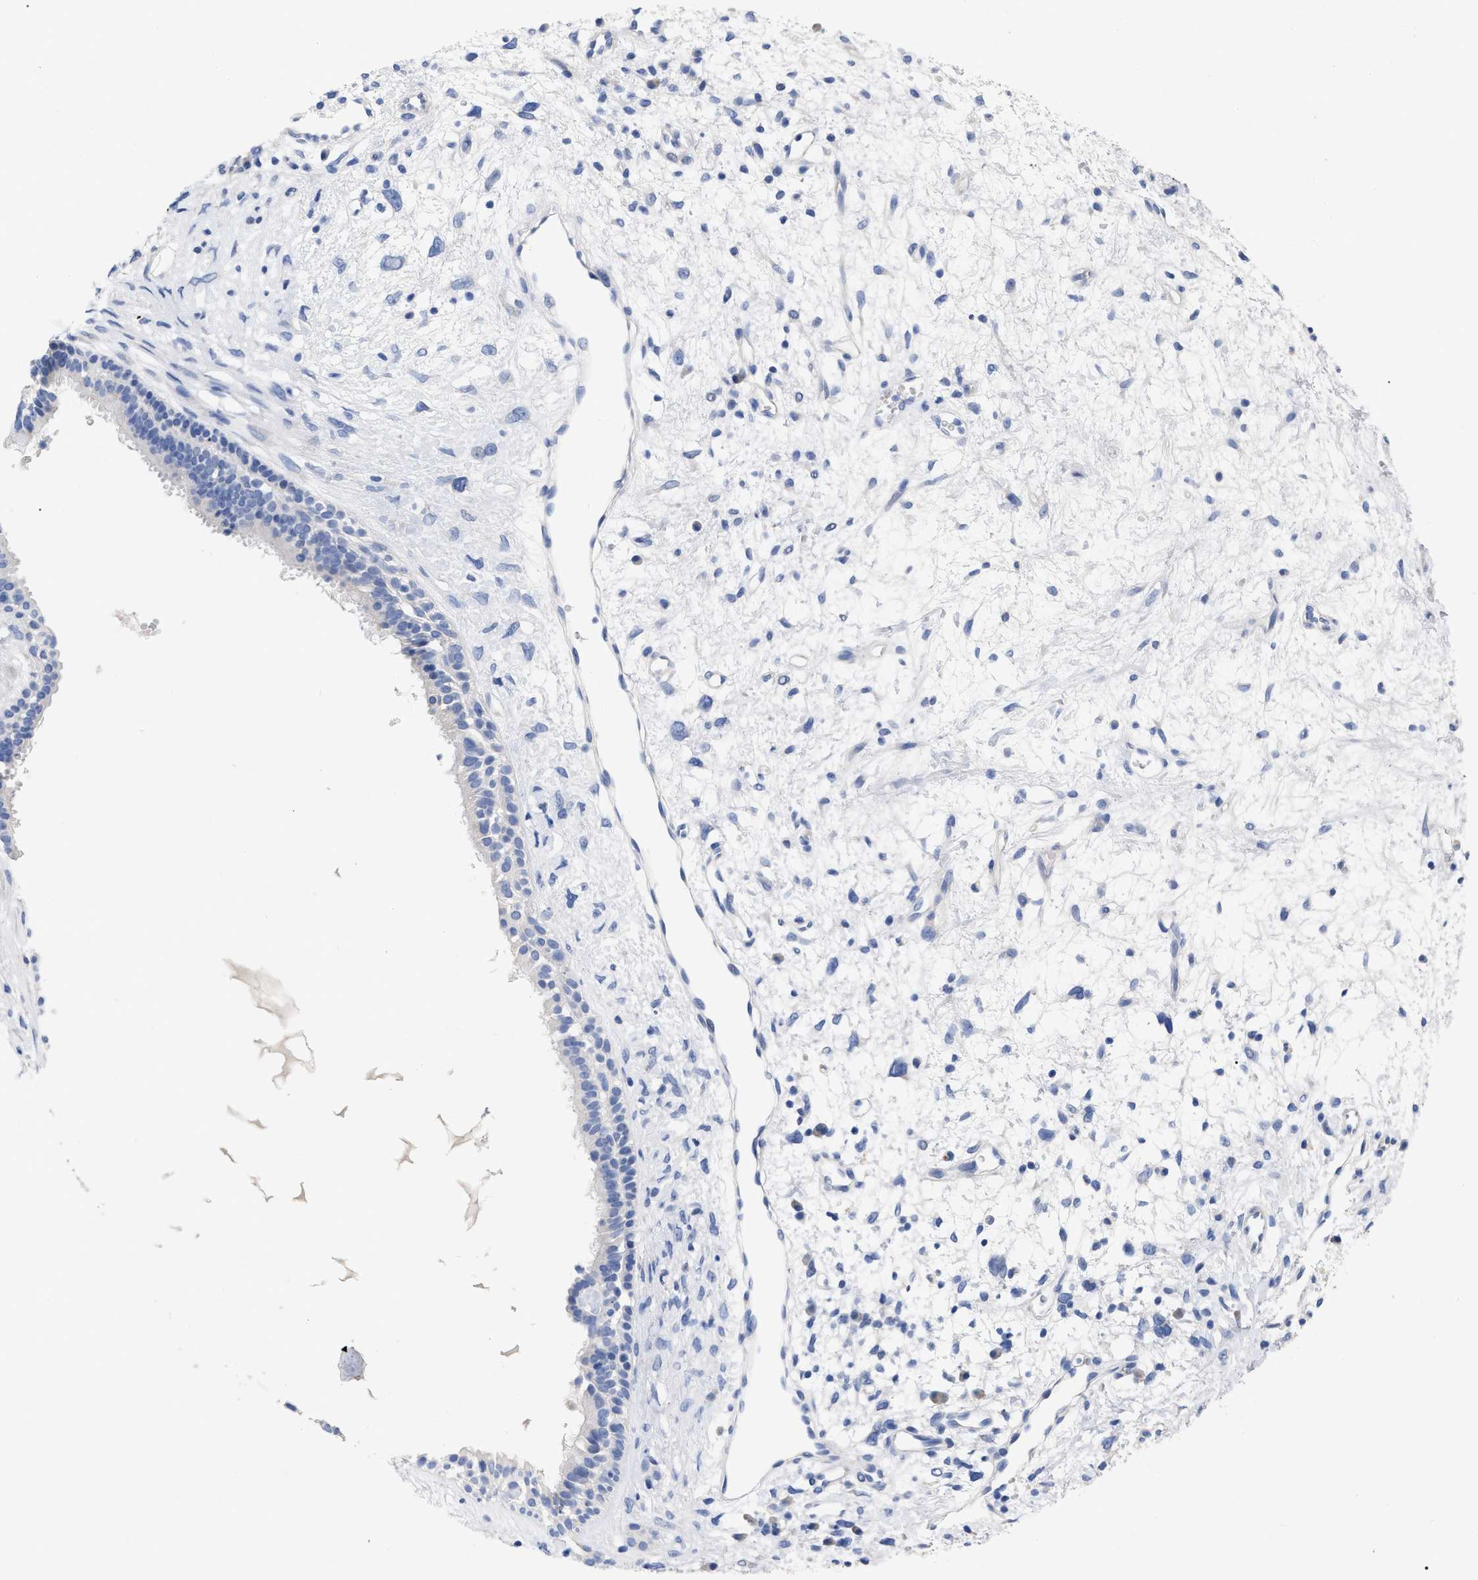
{"staining": {"intensity": "negative", "quantity": "none", "location": "none"}, "tissue": "nasopharynx", "cell_type": "Respiratory epithelial cells", "image_type": "normal", "snomed": [{"axis": "morphology", "description": "Normal tissue, NOS"}, {"axis": "topography", "description": "Nasopharynx"}], "caption": "Immunohistochemistry (IHC) image of benign nasopharynx: nasopharynx stained with DAB demonstrates no significant protein expression in respiratory epithelial cells. (Stains: DAB immunohistochemistry (IHC) with hematoxylin counter stain, Microscopy: brightfield microscopy at high magnification).", "gene": "HAPLN1", "patient": {"sex": "male", "age": 22}}